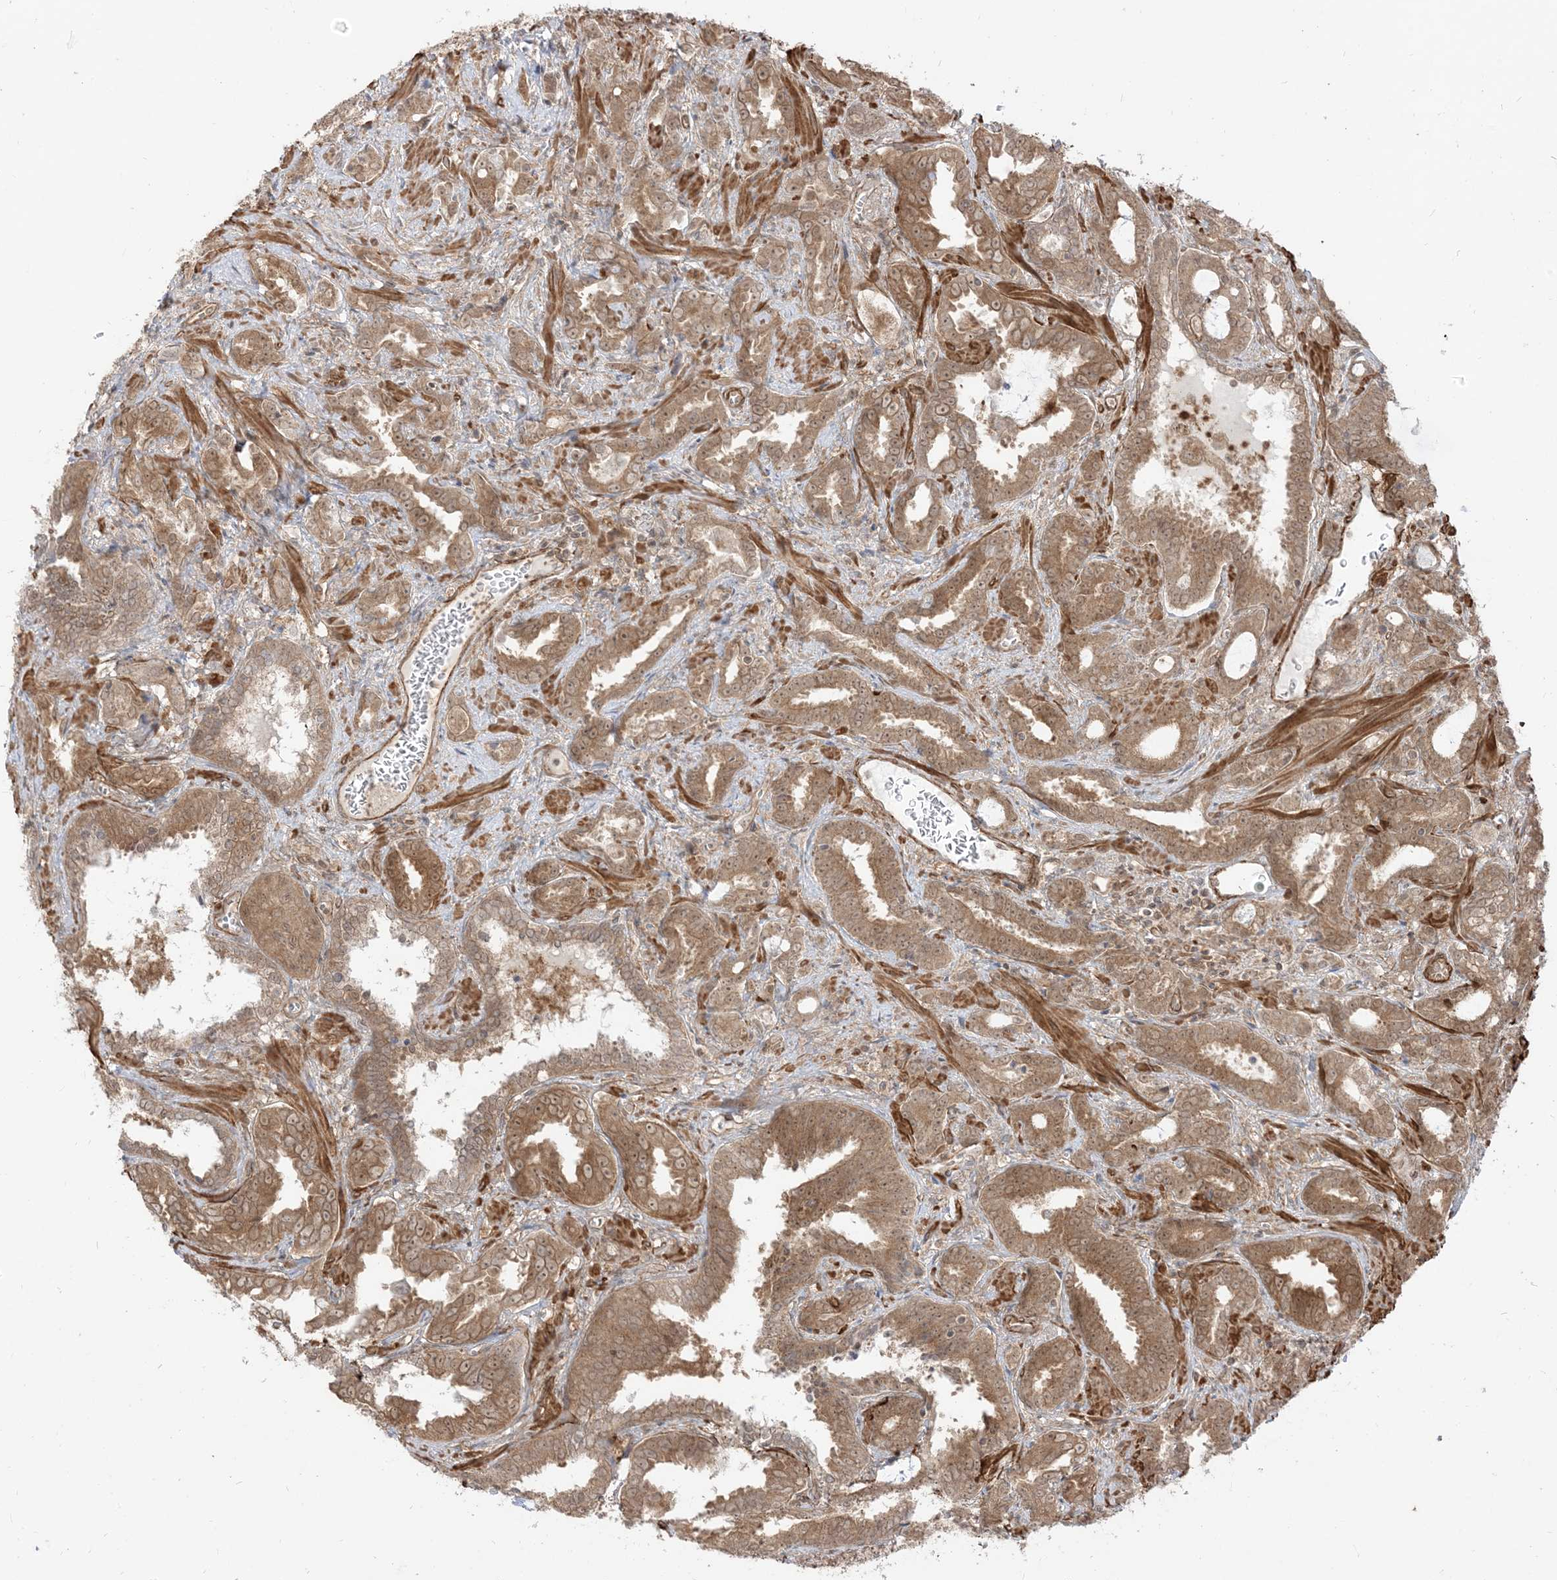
{"staining": {"intensity": "moderate", "quantity": ">75%", "location": "cytoplasmic/membranous"}, "tissue": "prostate cancer", "cell_type": "Tumor cells", "image_type": "cancer", "snomed": [{"axis": "morphology", "description": "Adenocarcinoma, High grade"}, {"axis": "topography", "description": "Prostate and seminal vesicle, NOS"}], "caption": "Immunohistochemical staining of prostate cancer displays moderate cytoplasmic/membranous protein staining in about >75% of tumor cells.", "gene": "TBCC", "patient": {"sex": "male", "age": 67}}